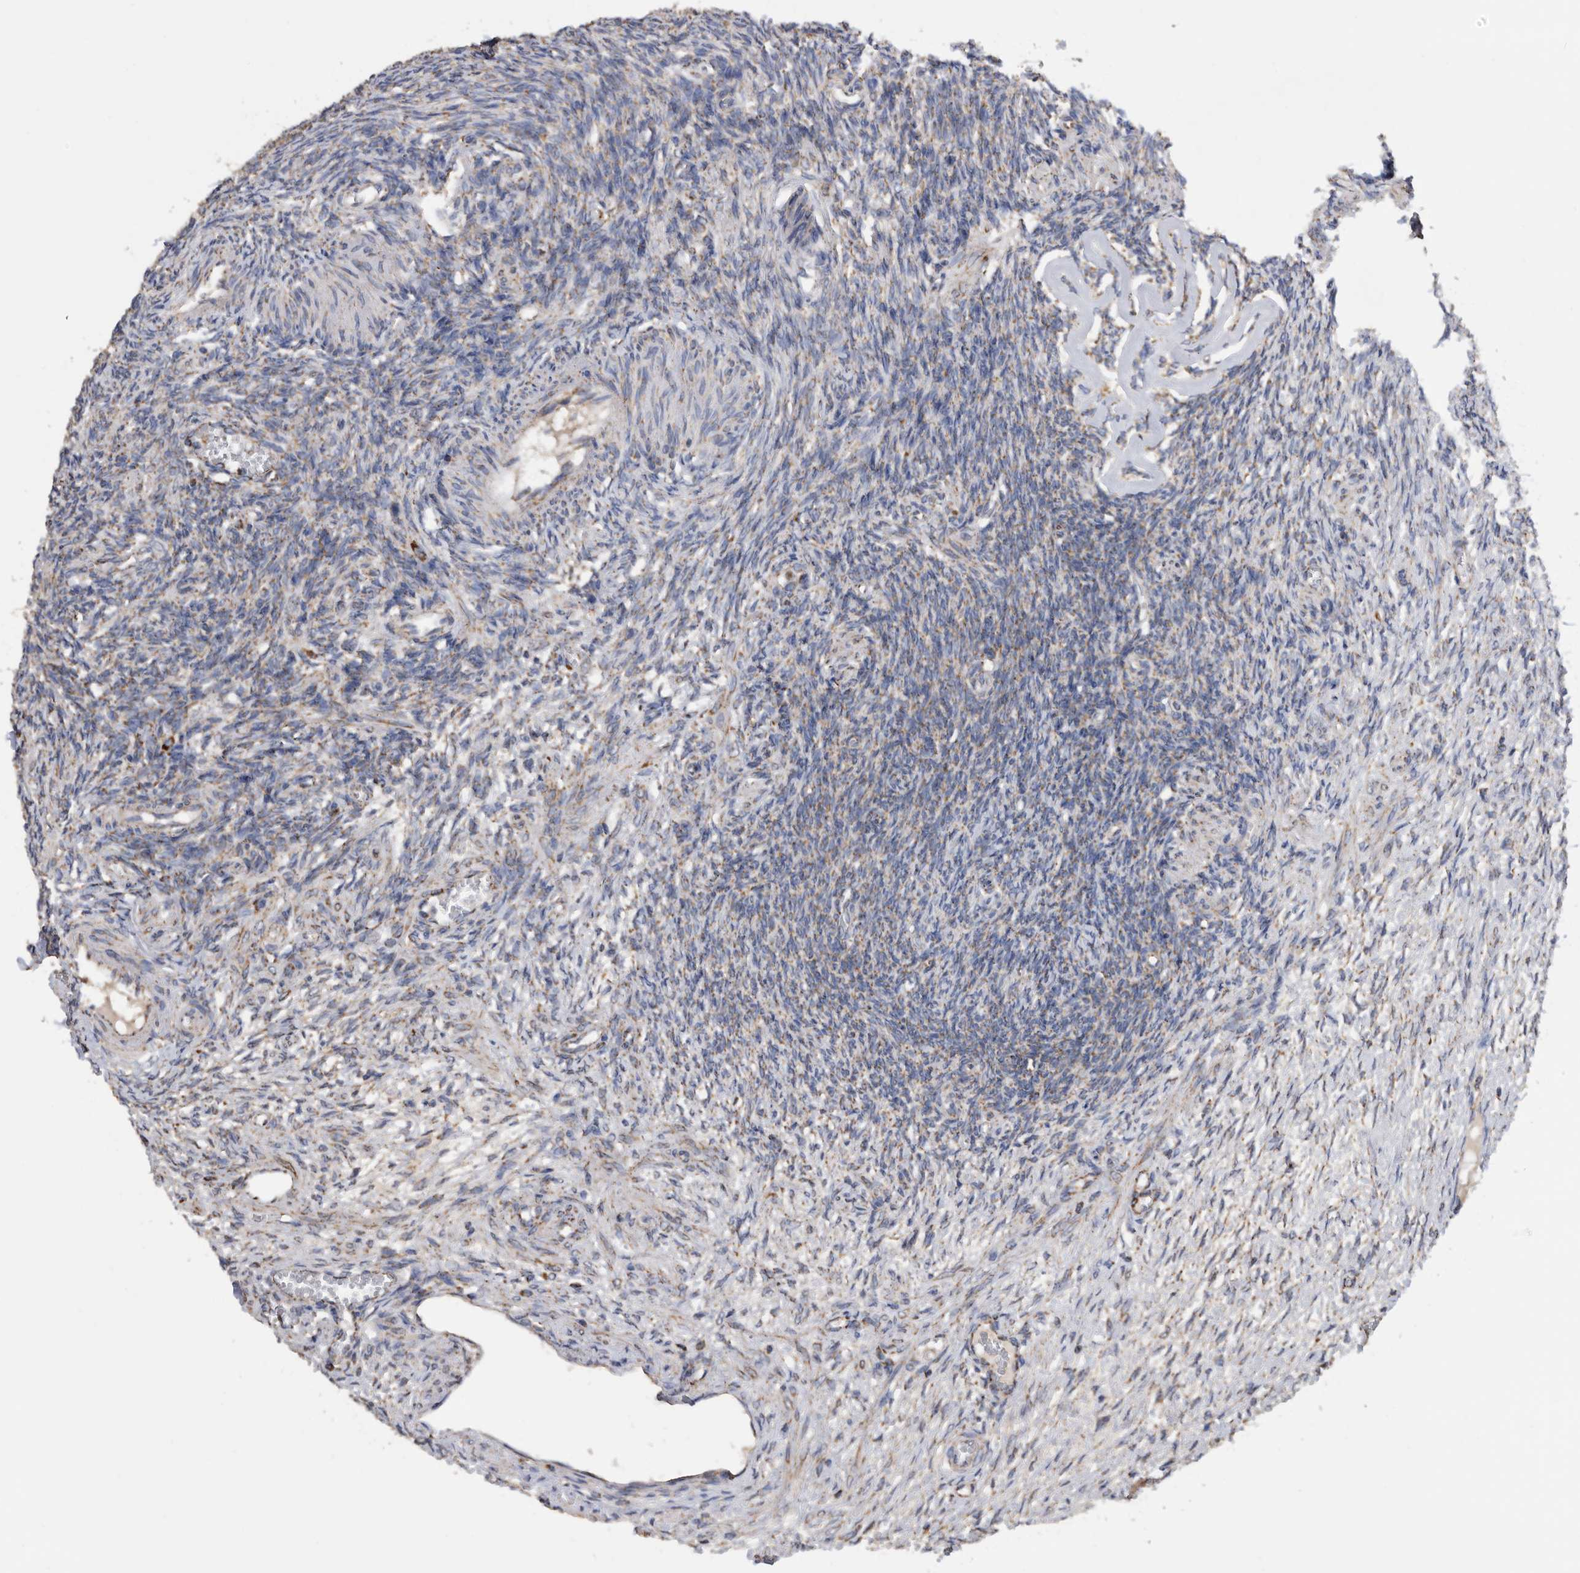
{"staining": {"intensity": "moderate", "quantity": "25%-75%", "location": "cytoplasmic/membranous"}, "tissue": "ovary", "cell_type": "Ovarian stroma cells", "image_type": "normal", "snomed": [{"axis": "morphology", "description": "Normal tissue, NOS"}, {"axis": "topography", "description": "Ovary"}], "caption": "High-magnification brightfield microscopy of unremarkable ovary stained with DAB (3,3'-diaminobenzidine) (brown) and counterstained with hematoxylin (blue). ovarian stroma cells exhibit moderate cytoplasmic/membranous expression is appreciated in approximately25%-75% of cells. The protein of interest is stained brown, and the nuclei are stained in blue (DAB (3,3'-diaminobenzidine) IHC with brightfield microscopy, high magnification).", "gene": "WFDC1", "patient": {"sex": "female", "age": 27}}